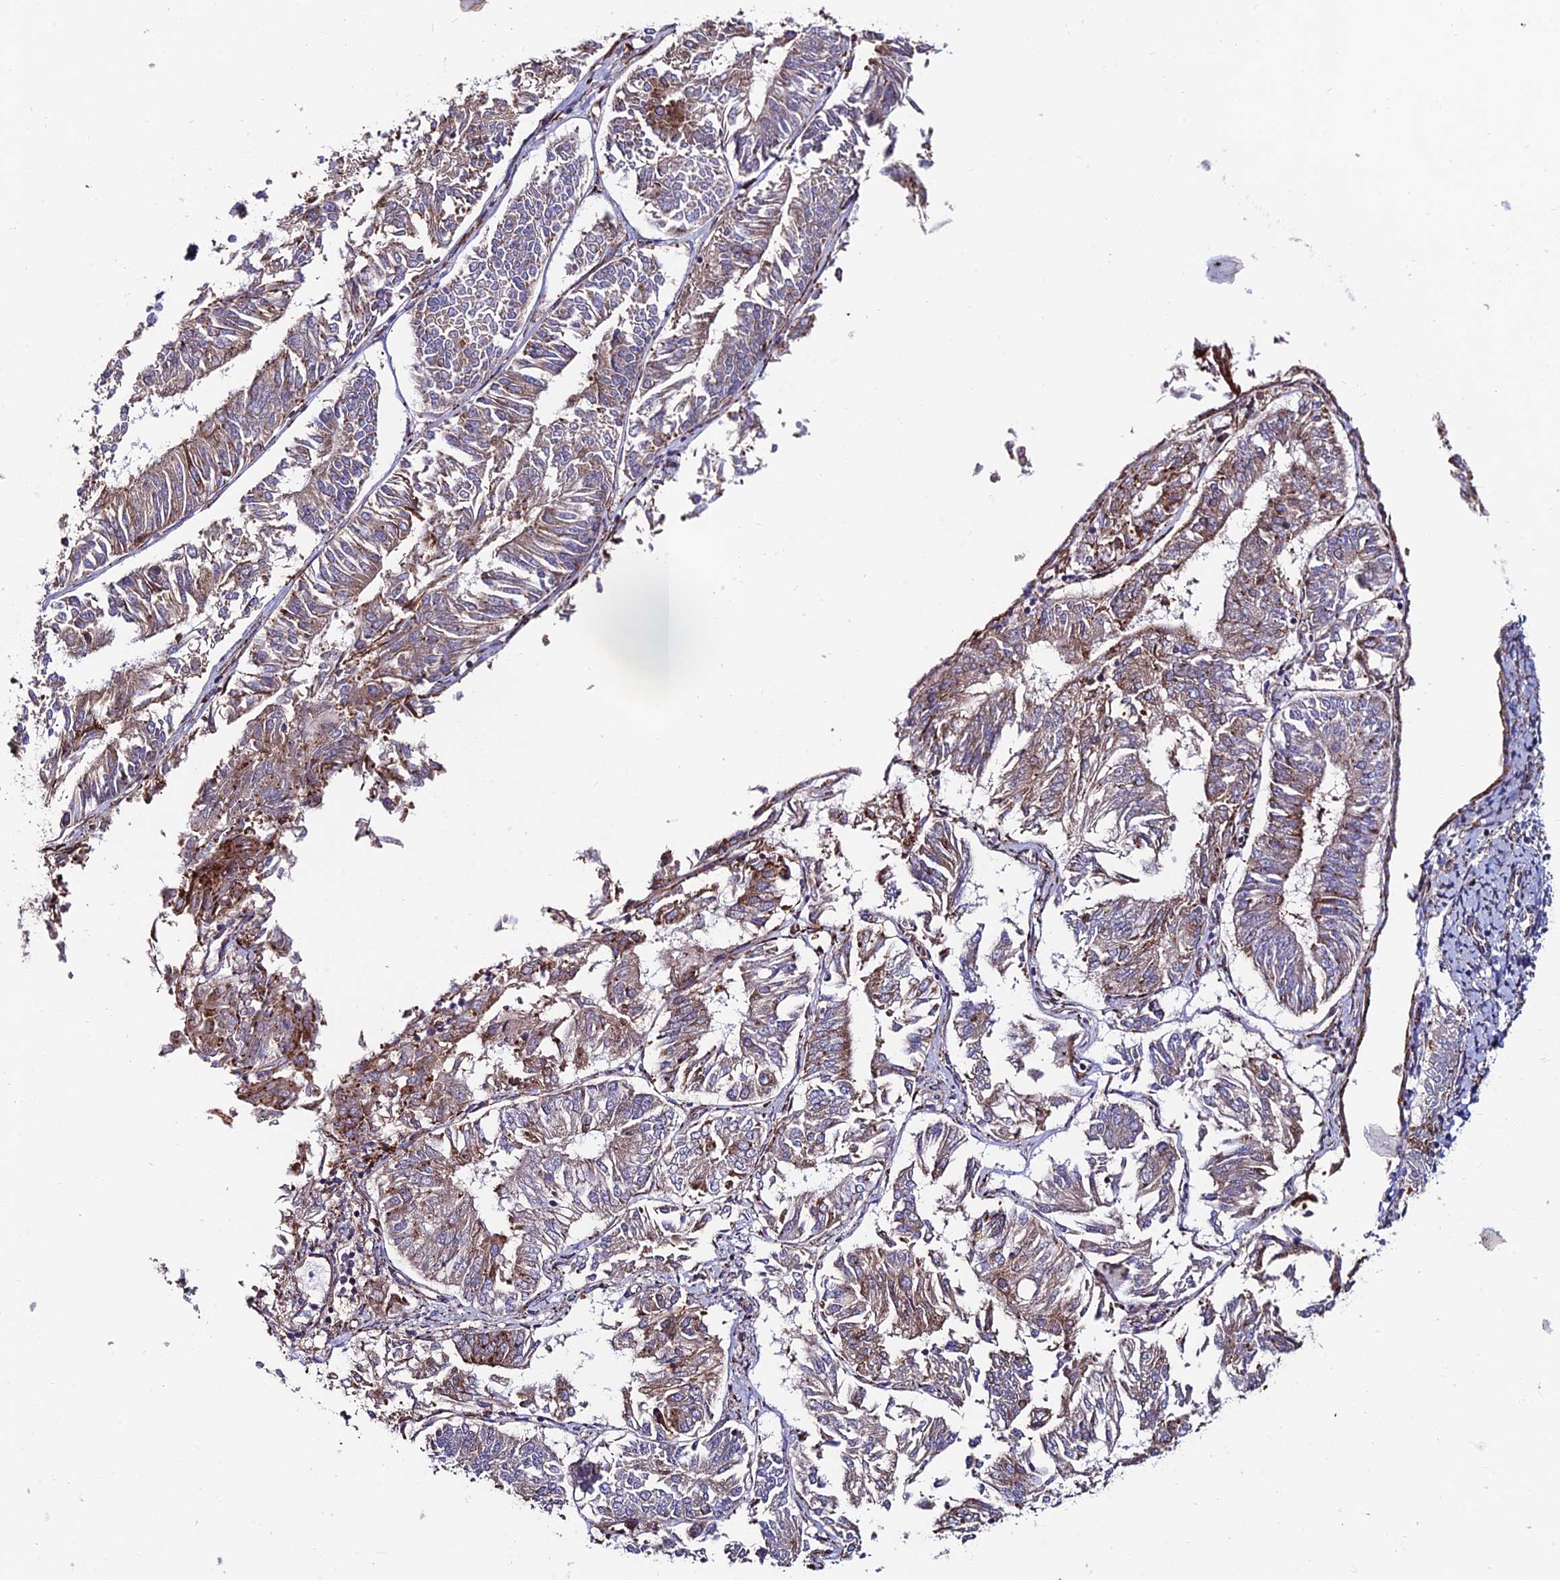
{"staining": {"intensity": "moderate", "quantity": ">75%", "location": "cytoplasmic/membranous"}, "tissue": "endometrial cancer", "cell_type": "Tumor cells", "image_type": "cancer", "snomed": [{"axis": "morphology", "description": "Adenocarcinoma, NOS"}, {"axis": "topography", "description": "Endometrium"}], "caption": "Endometrial adenocarcinoma stained for a protein (brown) demonstrates moderate cytoplasmic/membranous positive positivity in approximately >75% of tumor cells.", "gene": "EIF3K", "patient": {"sex": "female", "age": 58}}